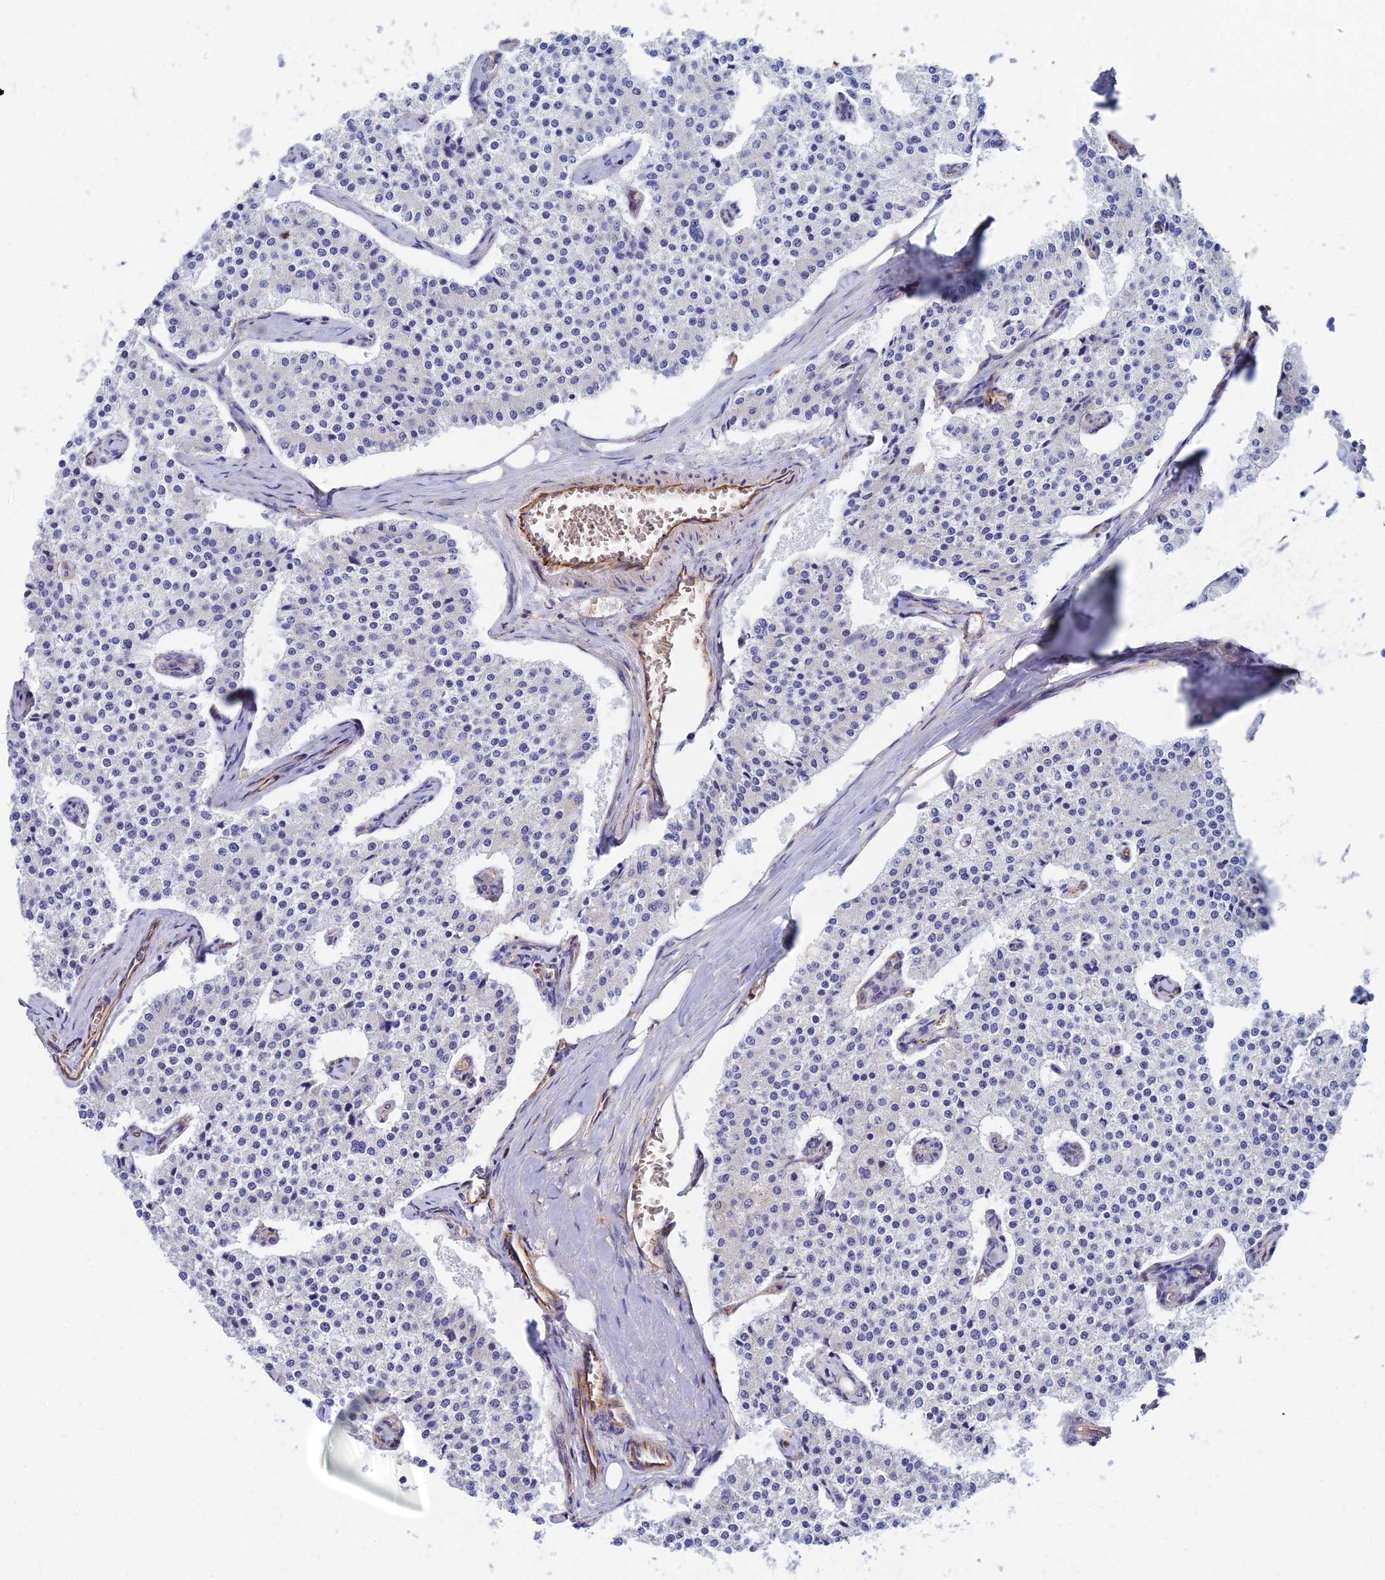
{"staining": {"intensity": "negative", "quantity": "none", "location": "none"}, "tissue": "carcinoid", "cell_type": "Tumor cells", "image_type": "cancer", "snomed": [{"axis": "morphology", "description": "Carcinoid, malignant, NOS"}, {"axis": "topography", "description": "Colon"}], "caption": "A photomicrograph of human carcinoid is negative for staining in tumor cells.", "gene": "CDK18", "patient": {"sex": "female", "age": 52}}